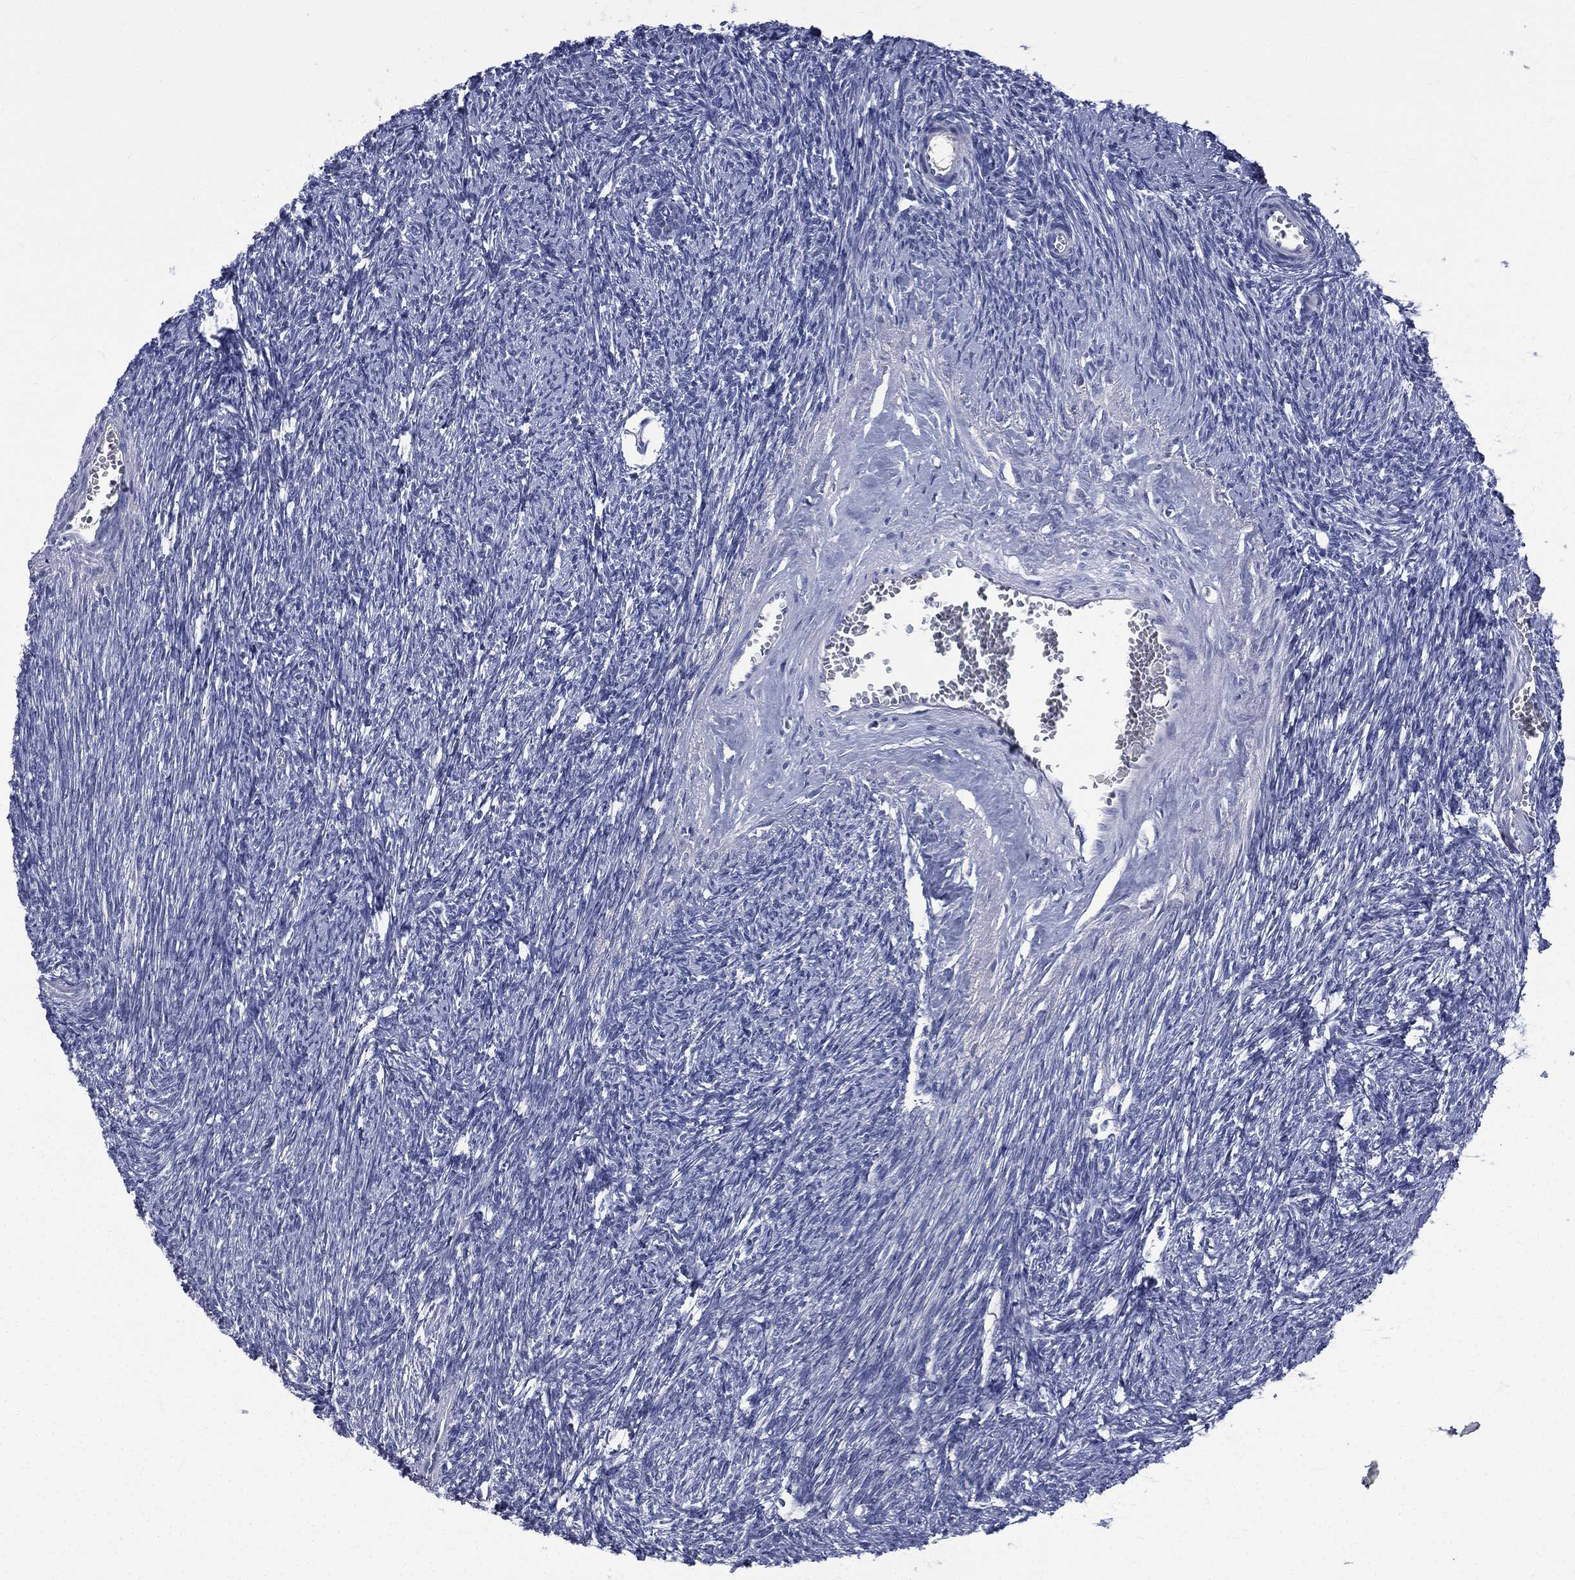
{"staining": {"intensity": "negative", "quantity": "none", "location": "none"}, "tissue": "ovary", "cell_type": "Ovarian stroma cells", "image_type": "normal", "snomed": [{"axis": "morphology", "description": "Normal tissue, NOS"}, {"axis": "topography", "description": "Fallopian tube"}, {"axis": "topography", "description": "Ovary"}], "caption": "Immunohistochemistry of unremarkable human ovary displays no staining in ovarian stroma cells.", "gene": "CA12", "patient": {"sex": "female", "age": 33}}